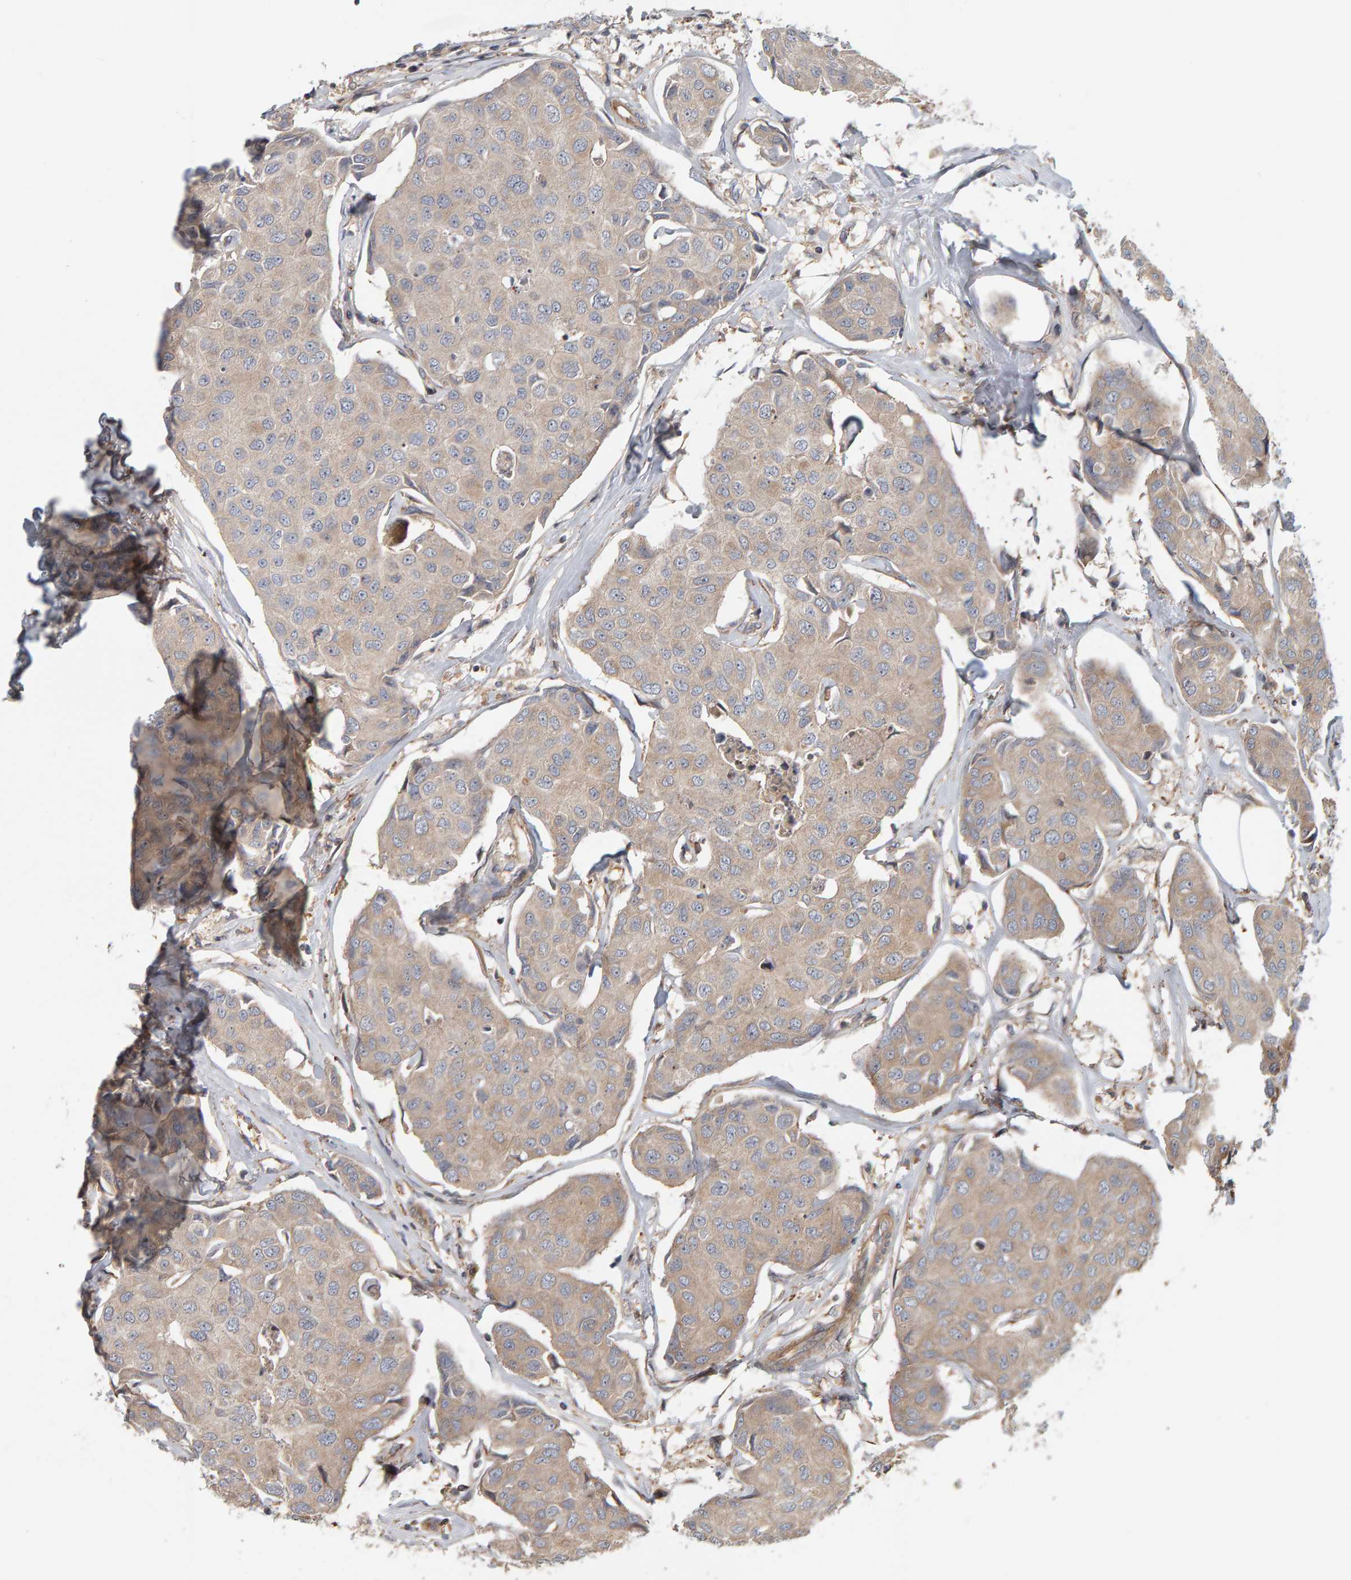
{"staining": {"intensity": "weak", "quantity": ">75%", "location": "cytoplasmic/membranous"}, "tissue": "breast cancer", "cell_type": "Tumor cells", "image_type": "cancer", "snomed": [{"axis": "morphology", "description": "Duct carcinoma"}, {"axis": "topography", "description": "Breast"}], "caption": "The photomicrograph displays immunohistochemical staining of breast cancer (invasive ductal carcinoma). There is weak cytoplasmic/membranous expression is seen in approximately >75% of tumor cells. (DAB IHC with brightfield microscopy, high magnification).", "gene": "C9orf72", "patient": {"sex": "female", "age": 80}}